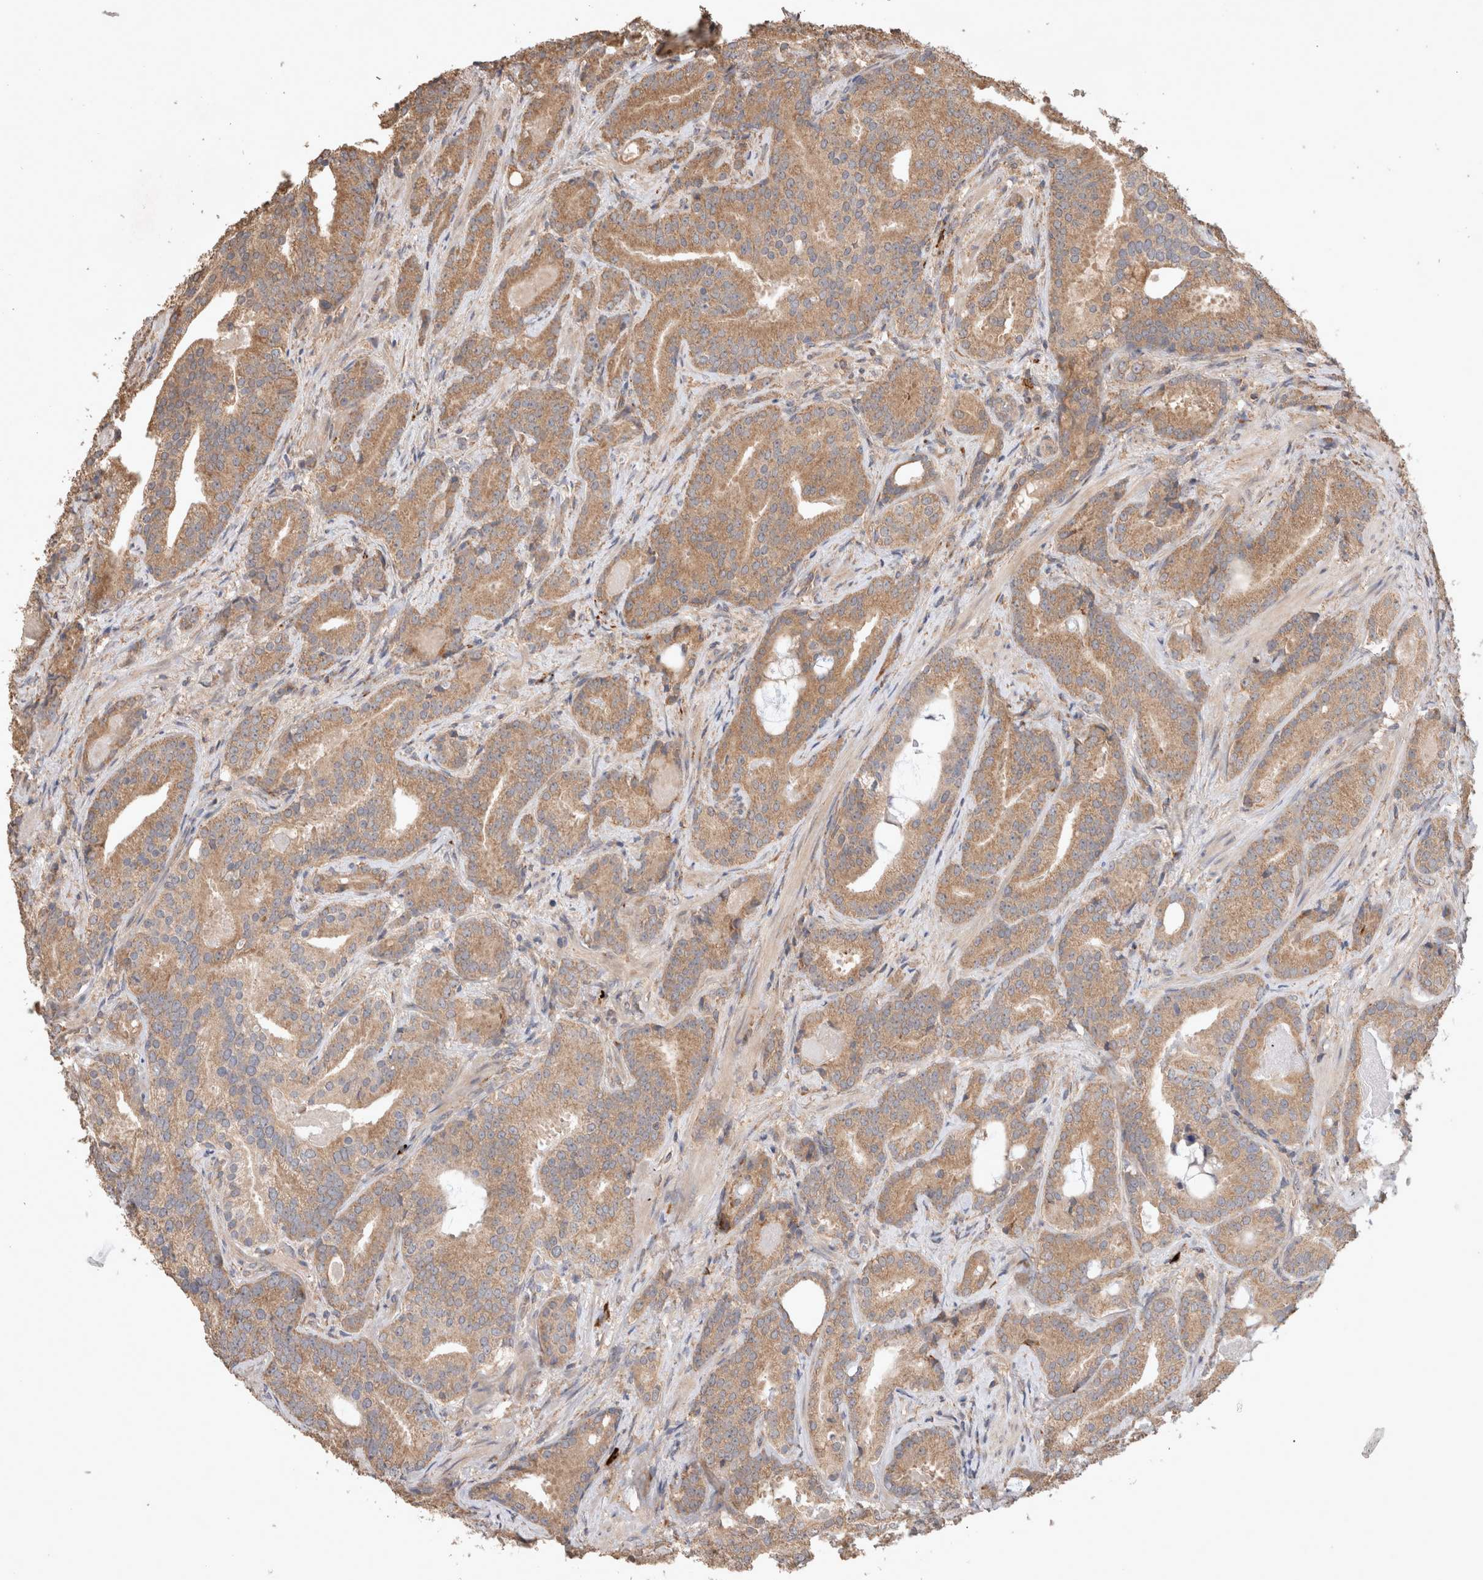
{"staining": {"intensity": "moderate", "quantity": ">75%", "location": "cytoplasmic/membranous"}, "tissue": "prostate cancer", "cell_type": "Tumor cells", "image_type": "cancer", "snomed": [{"axis": "morphology", "description": "Adenocarcinoma, Low grade"}, {"axis": "topography", "description": "Prostate"}], "caption": "This is an image of immunohistochemistry (IHC) staining of prostate cancer (low-grade adenocarcinoma), which shows moderate staining in the cytoplasmic/membranous of tumor cells.", "gene": "HROB", "patient": {"sex": "male", "age": 67}}